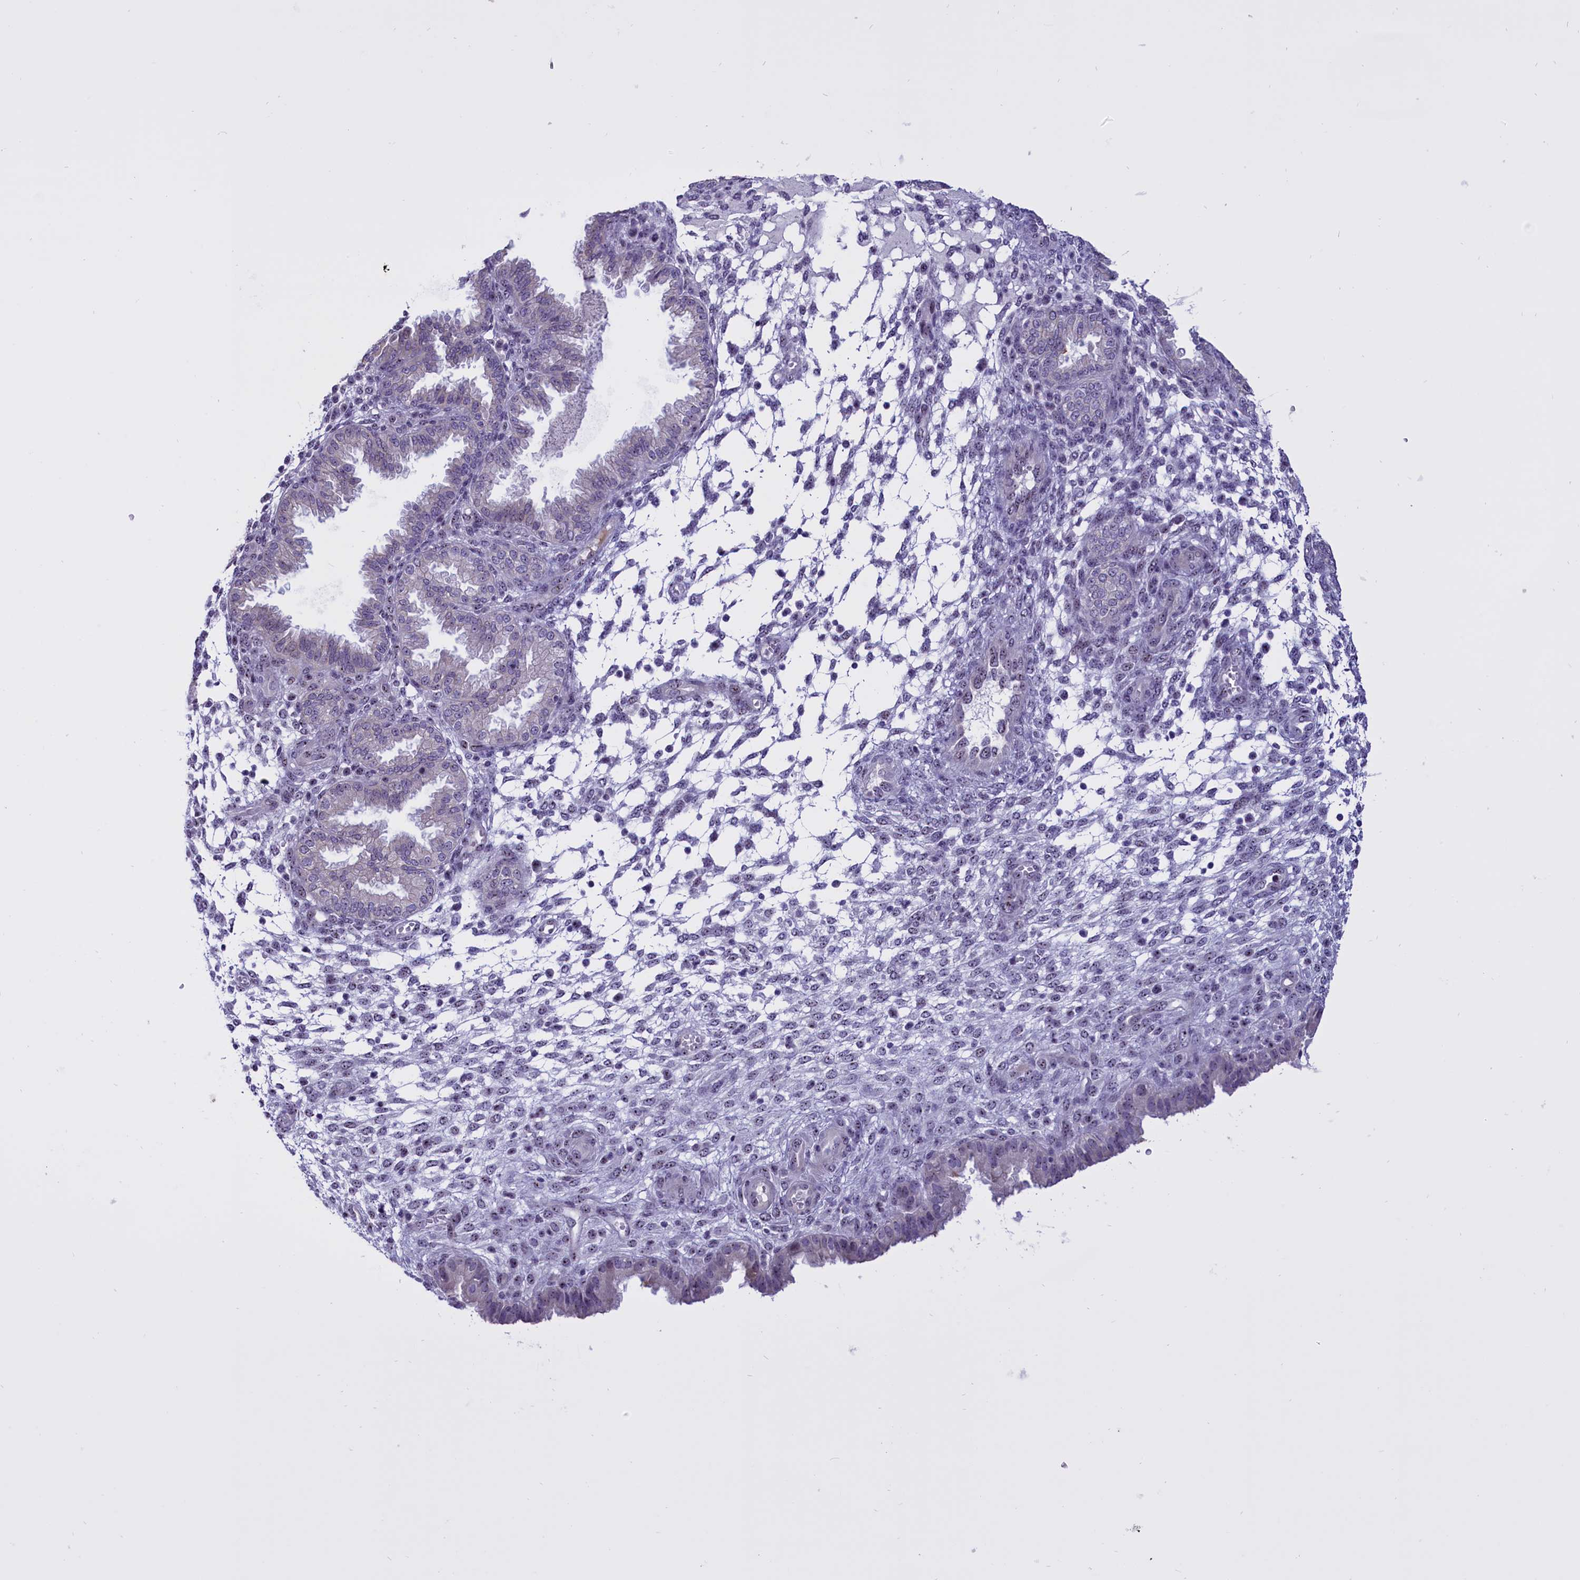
{"staining": {"intensity": "negative", "quantity": "none", "location": "none"}, "tissue": "endometrium", "cell_type": "Cells in endometrial stroma", "image_type": "normal", "snomed": [{"axis": "morphology", "description": "Normal tissue, NOS"}, {"axis": "topography", "description": "Endometrium"}], "caption": "An immunohistochemistry histopathology image of unremarkable endometrium is shown. There is no staining in cells in endometrial stroma of endometrium. (Immunohistochemistry (ihc), brightfield microscopy, high magnification).", "gene": "TBL3", "patient": {"sex": "female", "age": 33}}